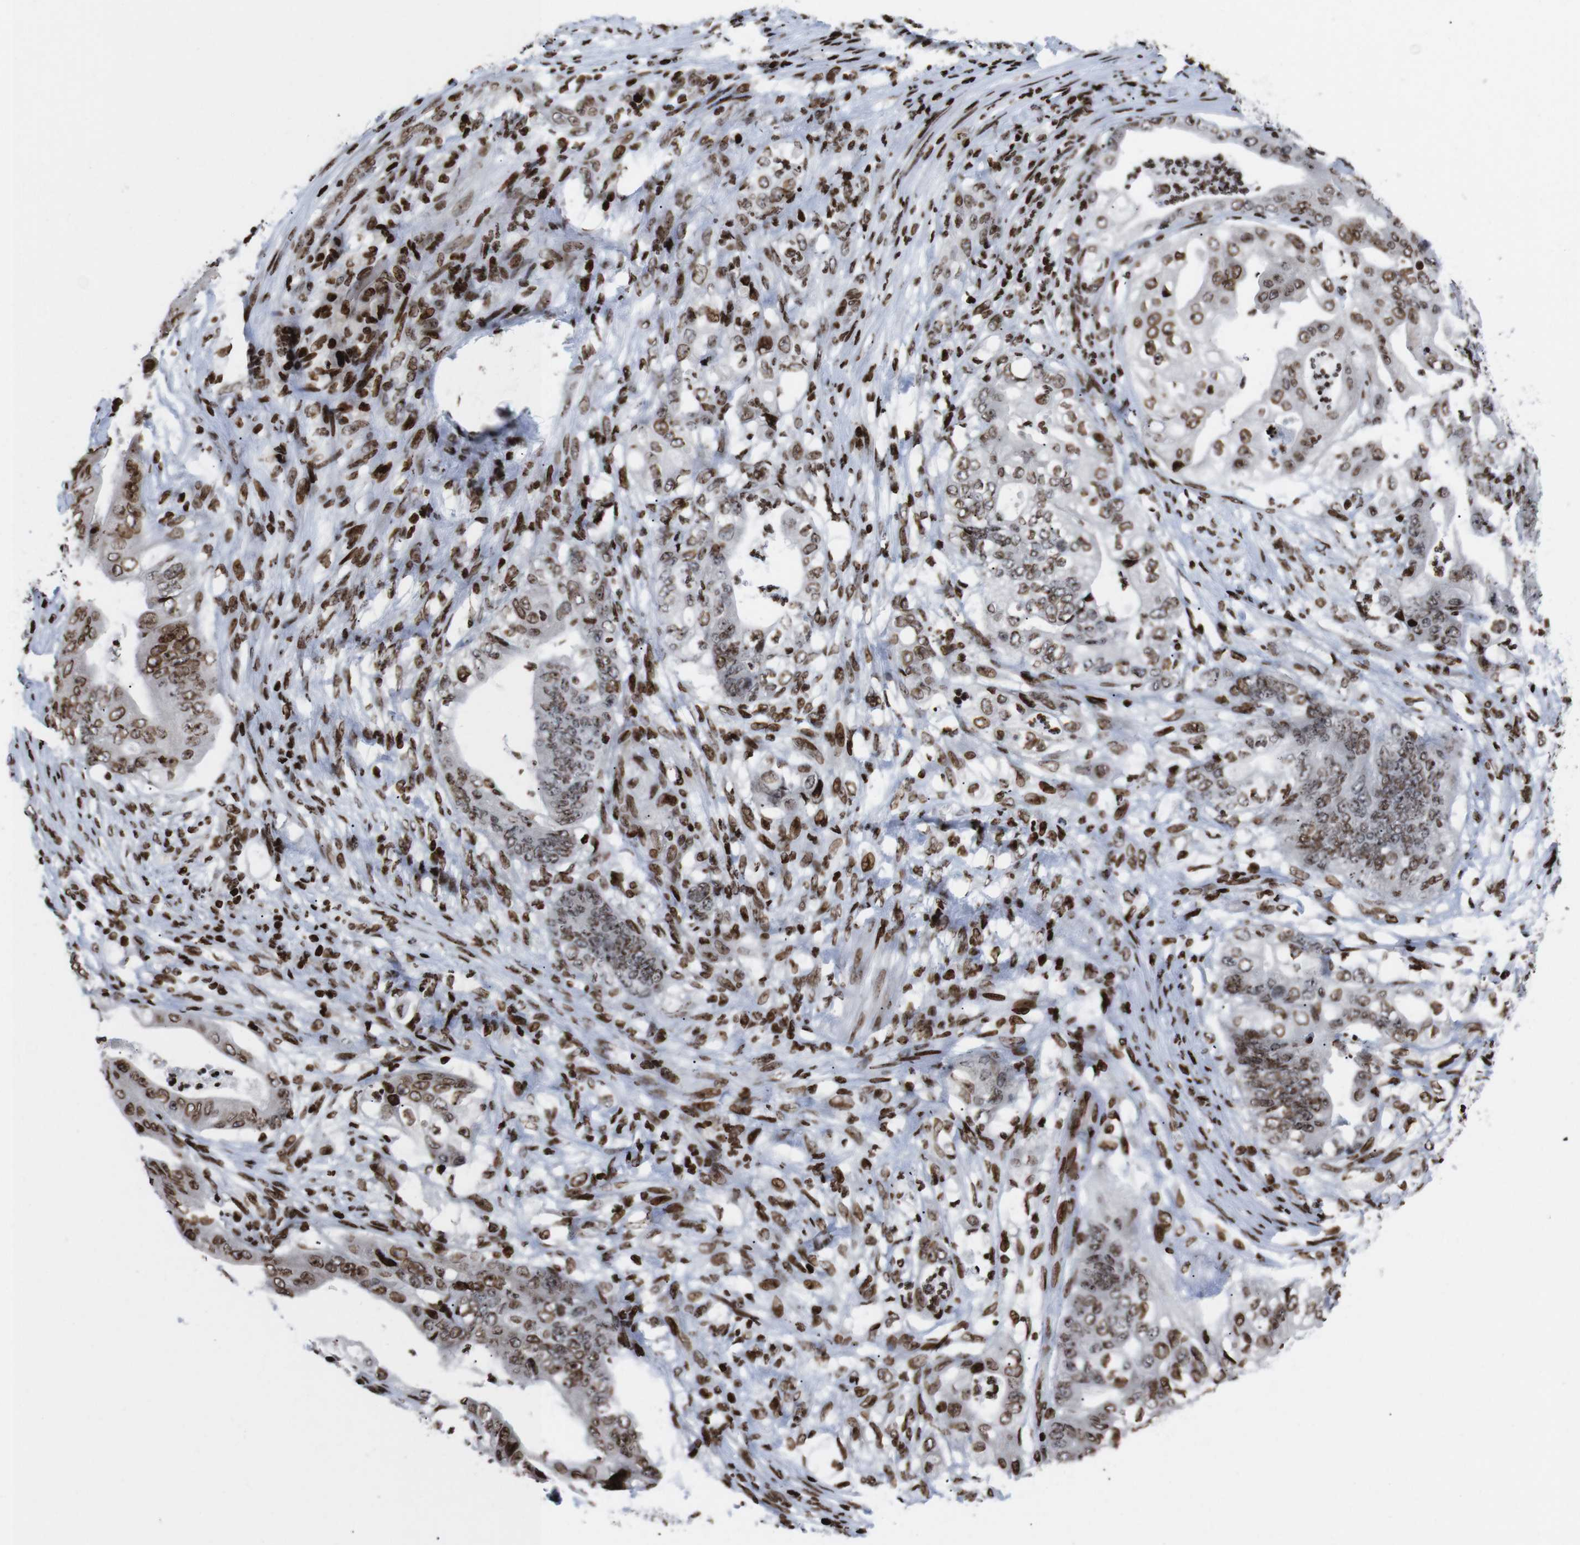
{"staining": {"intensity": "moderate", "quantity": ">75%", "location": "nuclear"}, "tissue": "stomach cancer", "cell_type": "Tumor cells", "image_type": "cancer", "snomed": [{"axis": "morphology", "description": "Adenocarcinoma, NOS"}, {"axis": "topography", "description": "Stomach"}], "caption": "DAB (3,3'-diaminobenzidine) immunohistochemical staining of stomach adenocarcinoma shows moderate nuclear protein expression in approximately >75% of tumor cells.", "gene": "H1-4", "patient": {"sex": "female", "age": 73}}